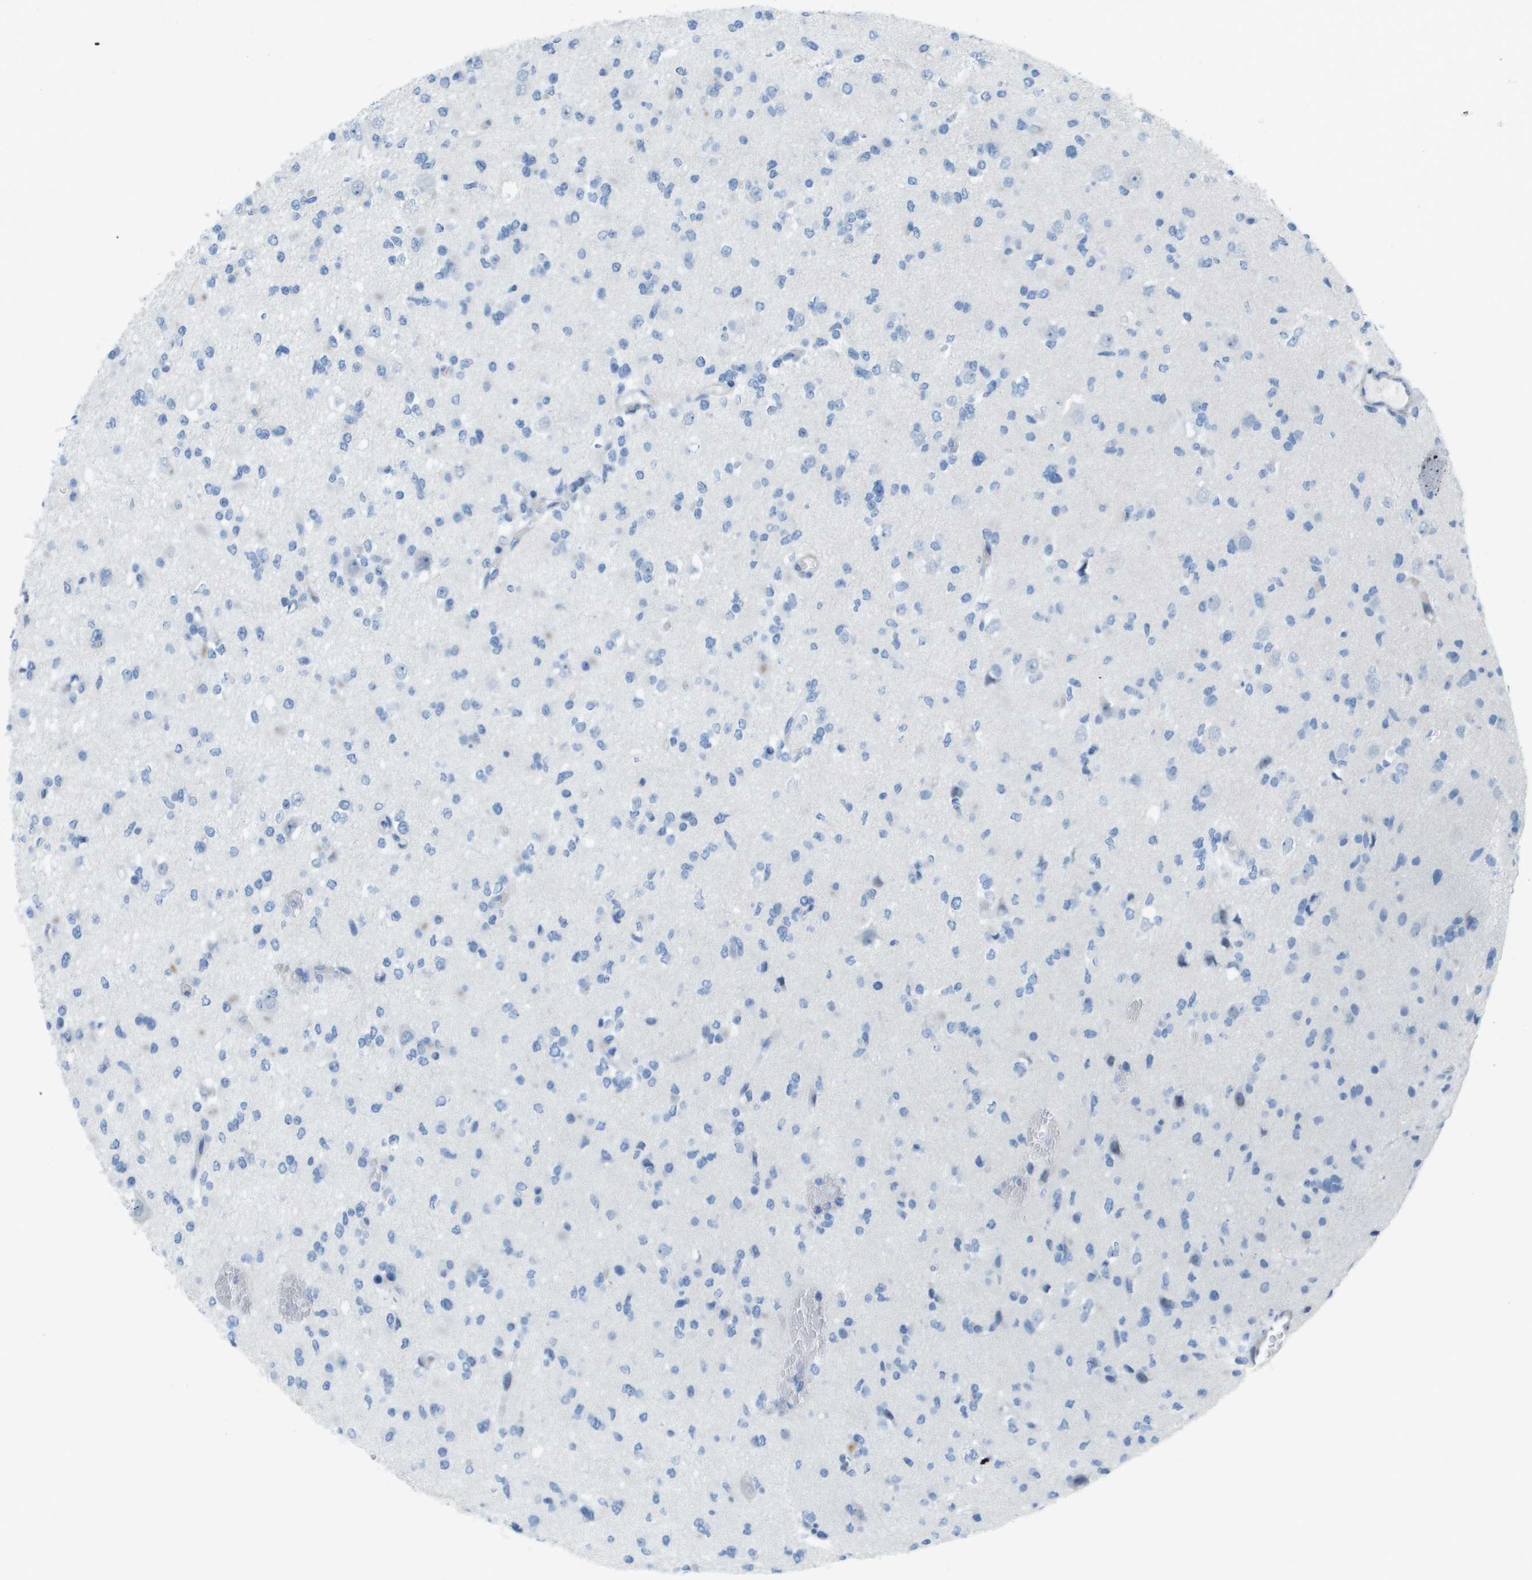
{"staining": {"intensity": "negative", "quantity": "none", "location": "none"}, "tissue": "glioma", "cell_type": "Tumor cells", "image_type": "cancer", "snomed": [{"axis": "morphology", "description": "Glioma, malignant, Low grade"}, {"axis": "topography", "description": "Brain"}], "caption": "This is a micrograph of IHC staining of glioma, which shows no expression in tumor cells.", "gene": "ZBTB43", "patient": {"sex": "female", "age": 22}}